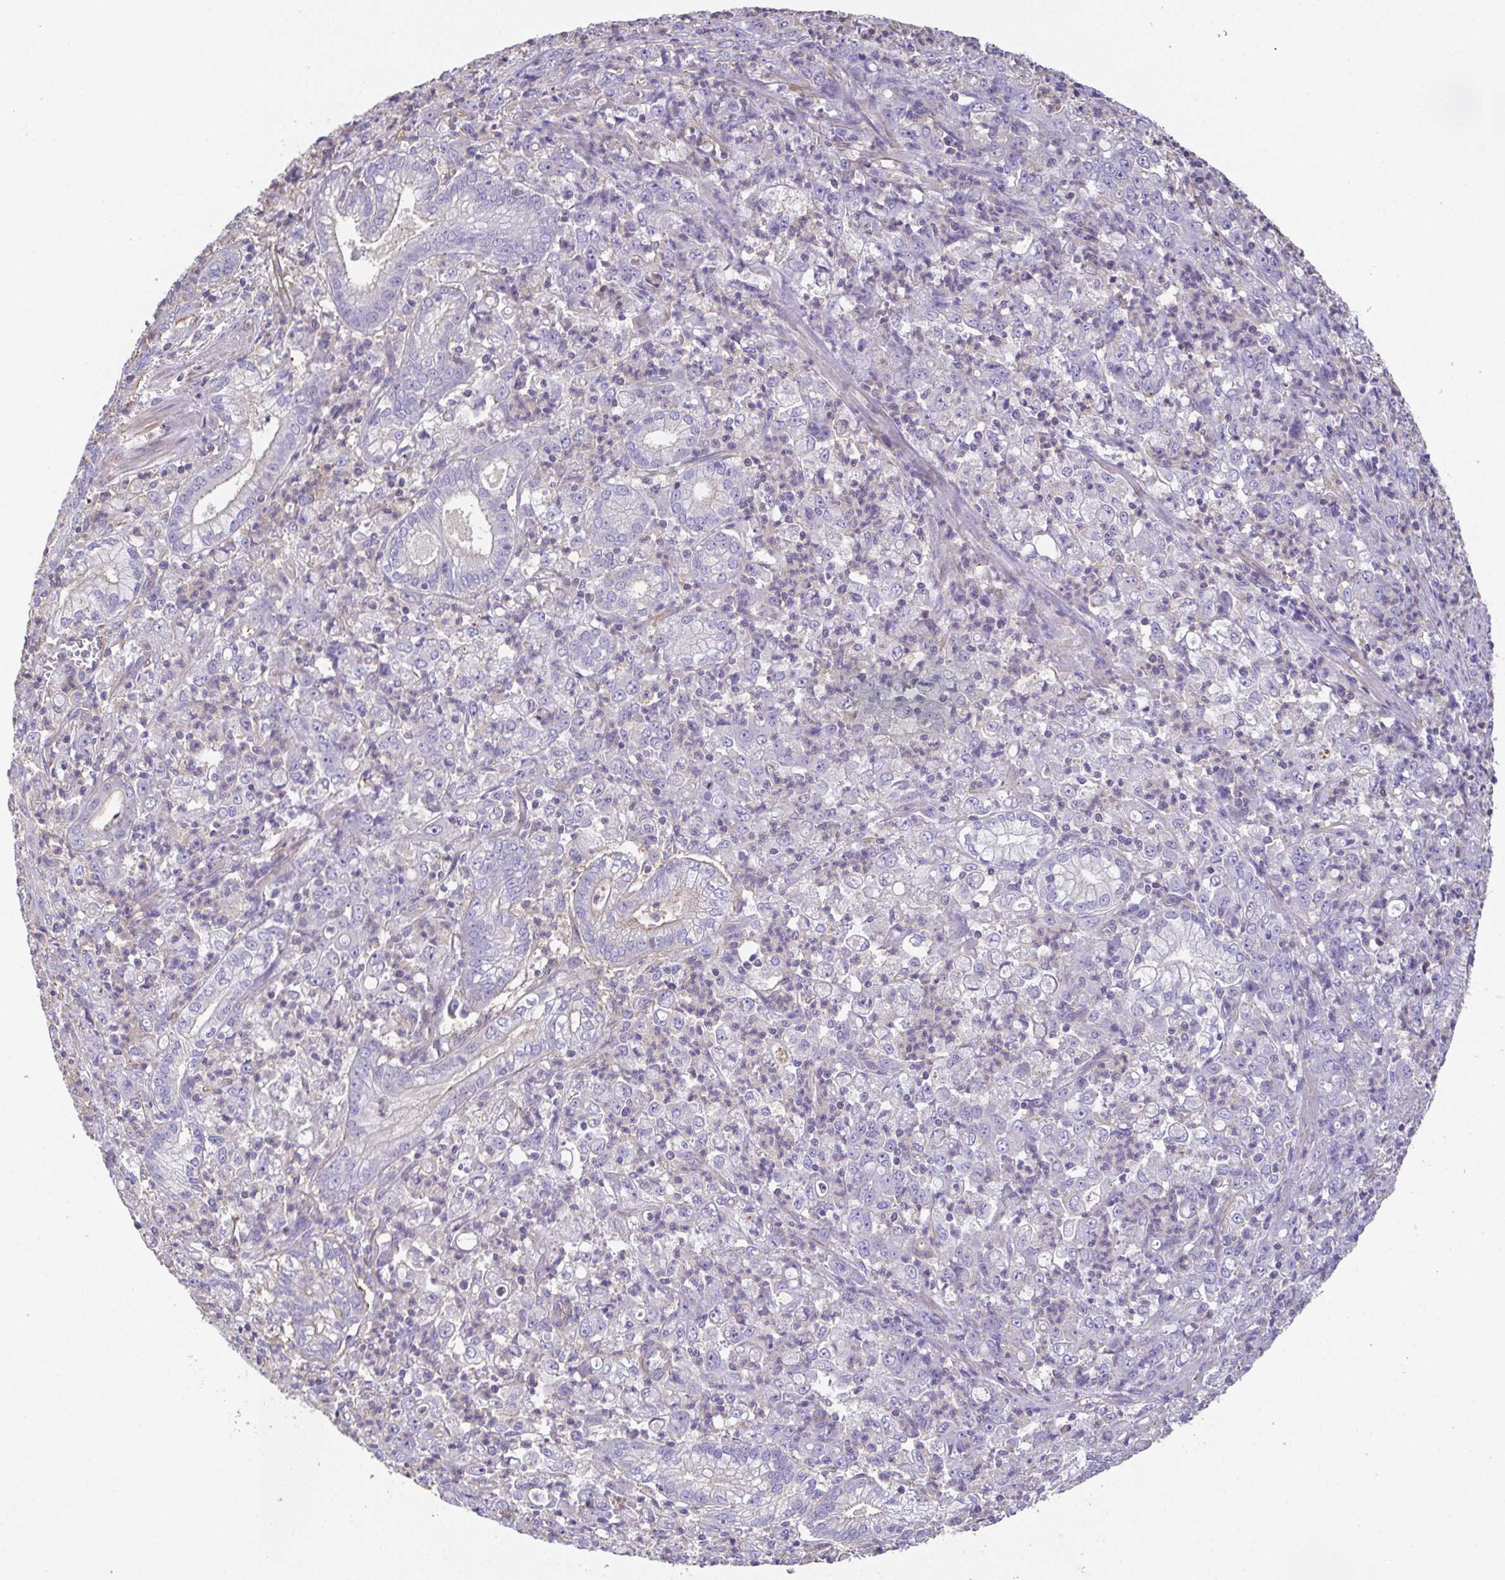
{"staining": {"intensity": "negative", "quantity": "none", "location": "none"}, "tissue": "stomach cancer", "cell_type": "Tumor cells", "image_type": "cancer", "snomed": [{"axis": "morphology", "description": "Adenocarcinoma, NOS"}, {"axis": "topography", "description": "Stomach, lower"}], "caption": "Stomach adenocarcinoma was stained to show a protein in brown. There is no significant positivity in tumor cells.", "gene": "MYL6", "patient": {"sex": "female", "age": 71}}